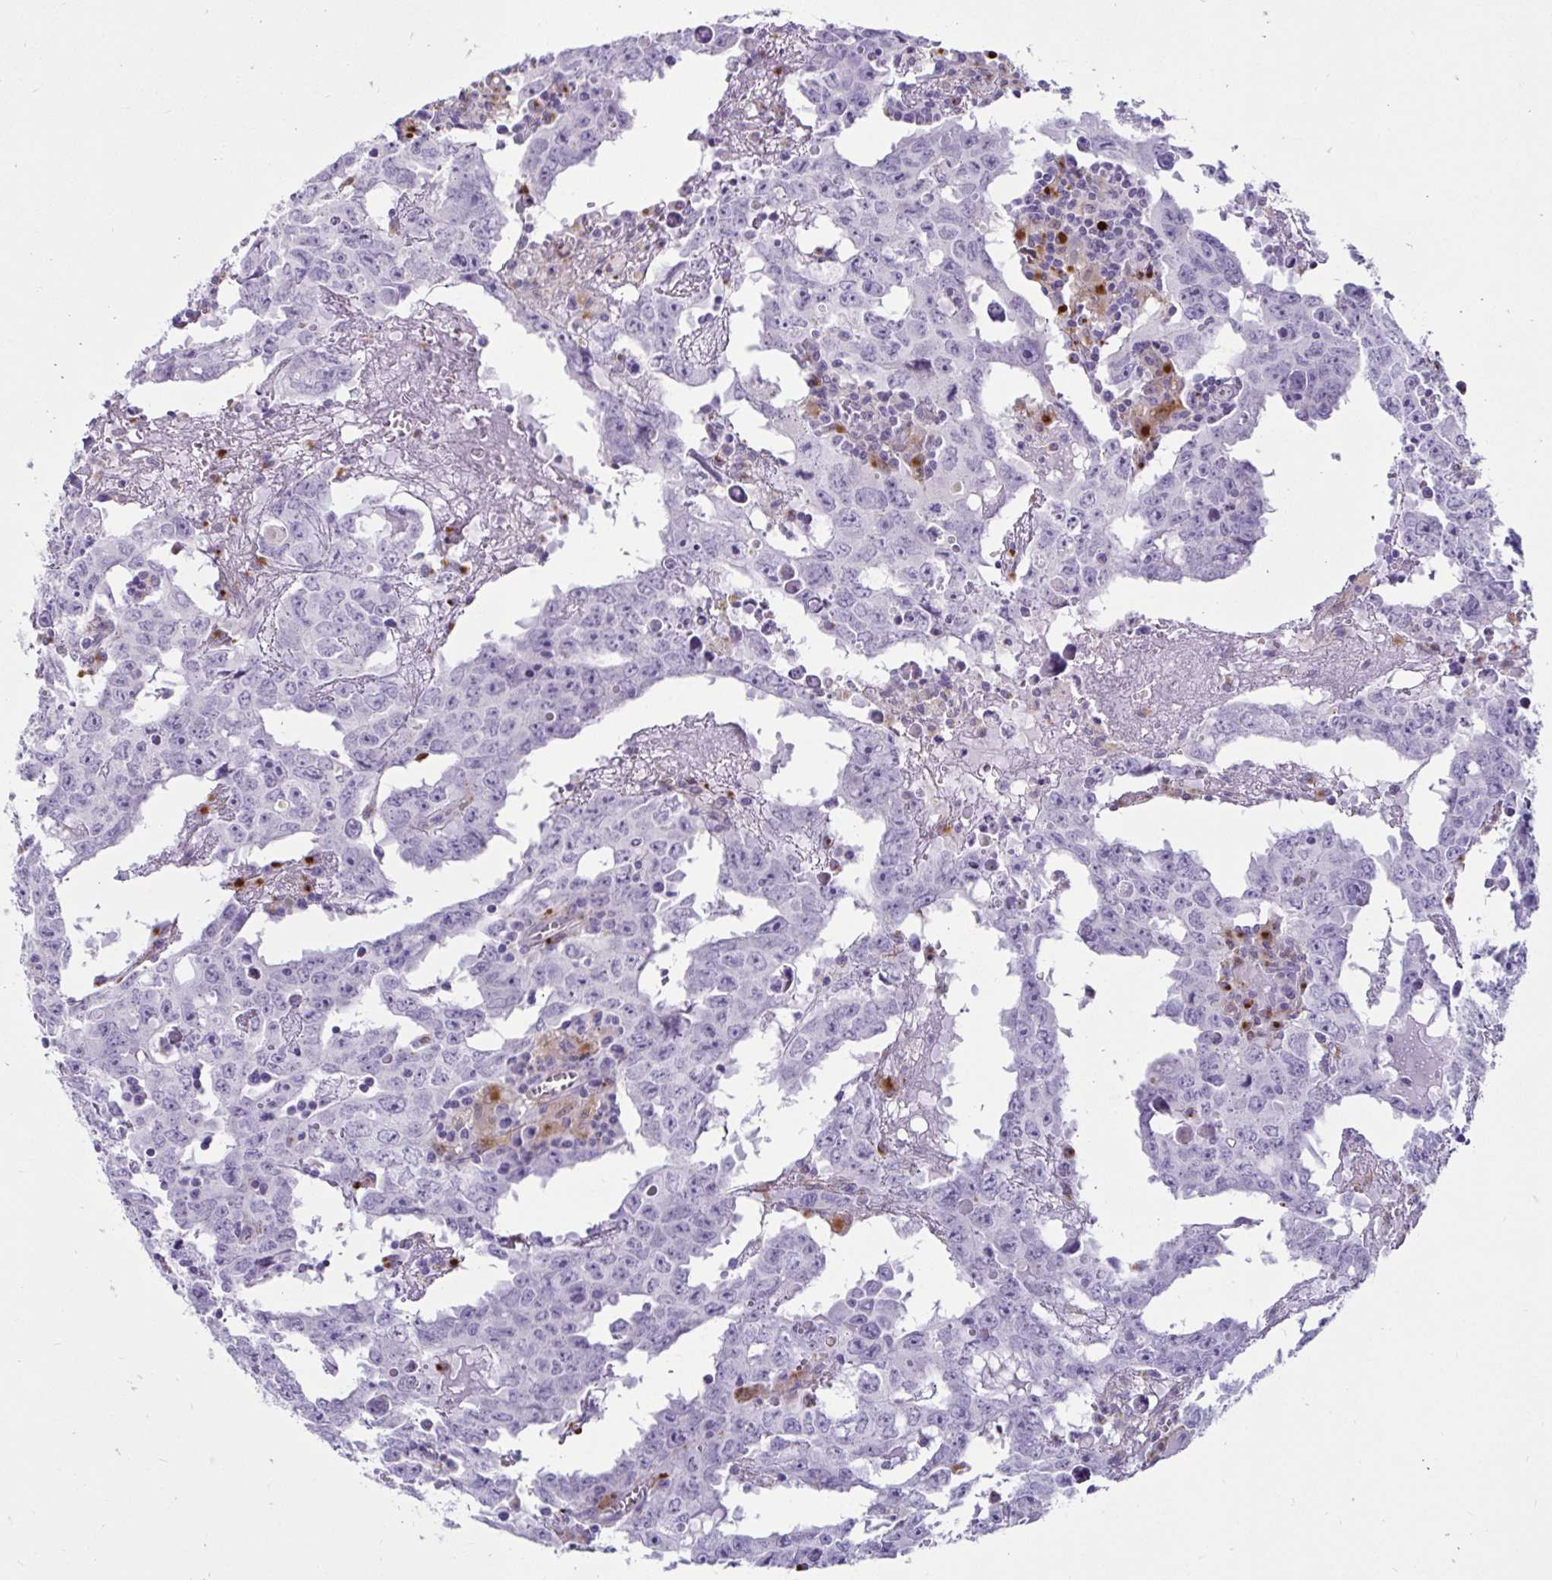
{"staining": {"intensity": "negative", "quantity": "none", "location": "none"}, "tissue": "testis cancer", "cell_type": "Tumor cells", "image_type": "cancer", "snomed": [{"axis": "morphology", "description": "Carcinoma, Embryonal, NOS"}, {"axis": "topography", "description": "Testis"}], "caption": "High magnification brightfield microscopy of testis cancer (embryonal carcinoma) stained with DAB (brown) and counterstained with hematoxylin (blue): tumor cells show no significant expression.", "gene": "CTSZ", "patient": {"sex": "male", "age": 22}}